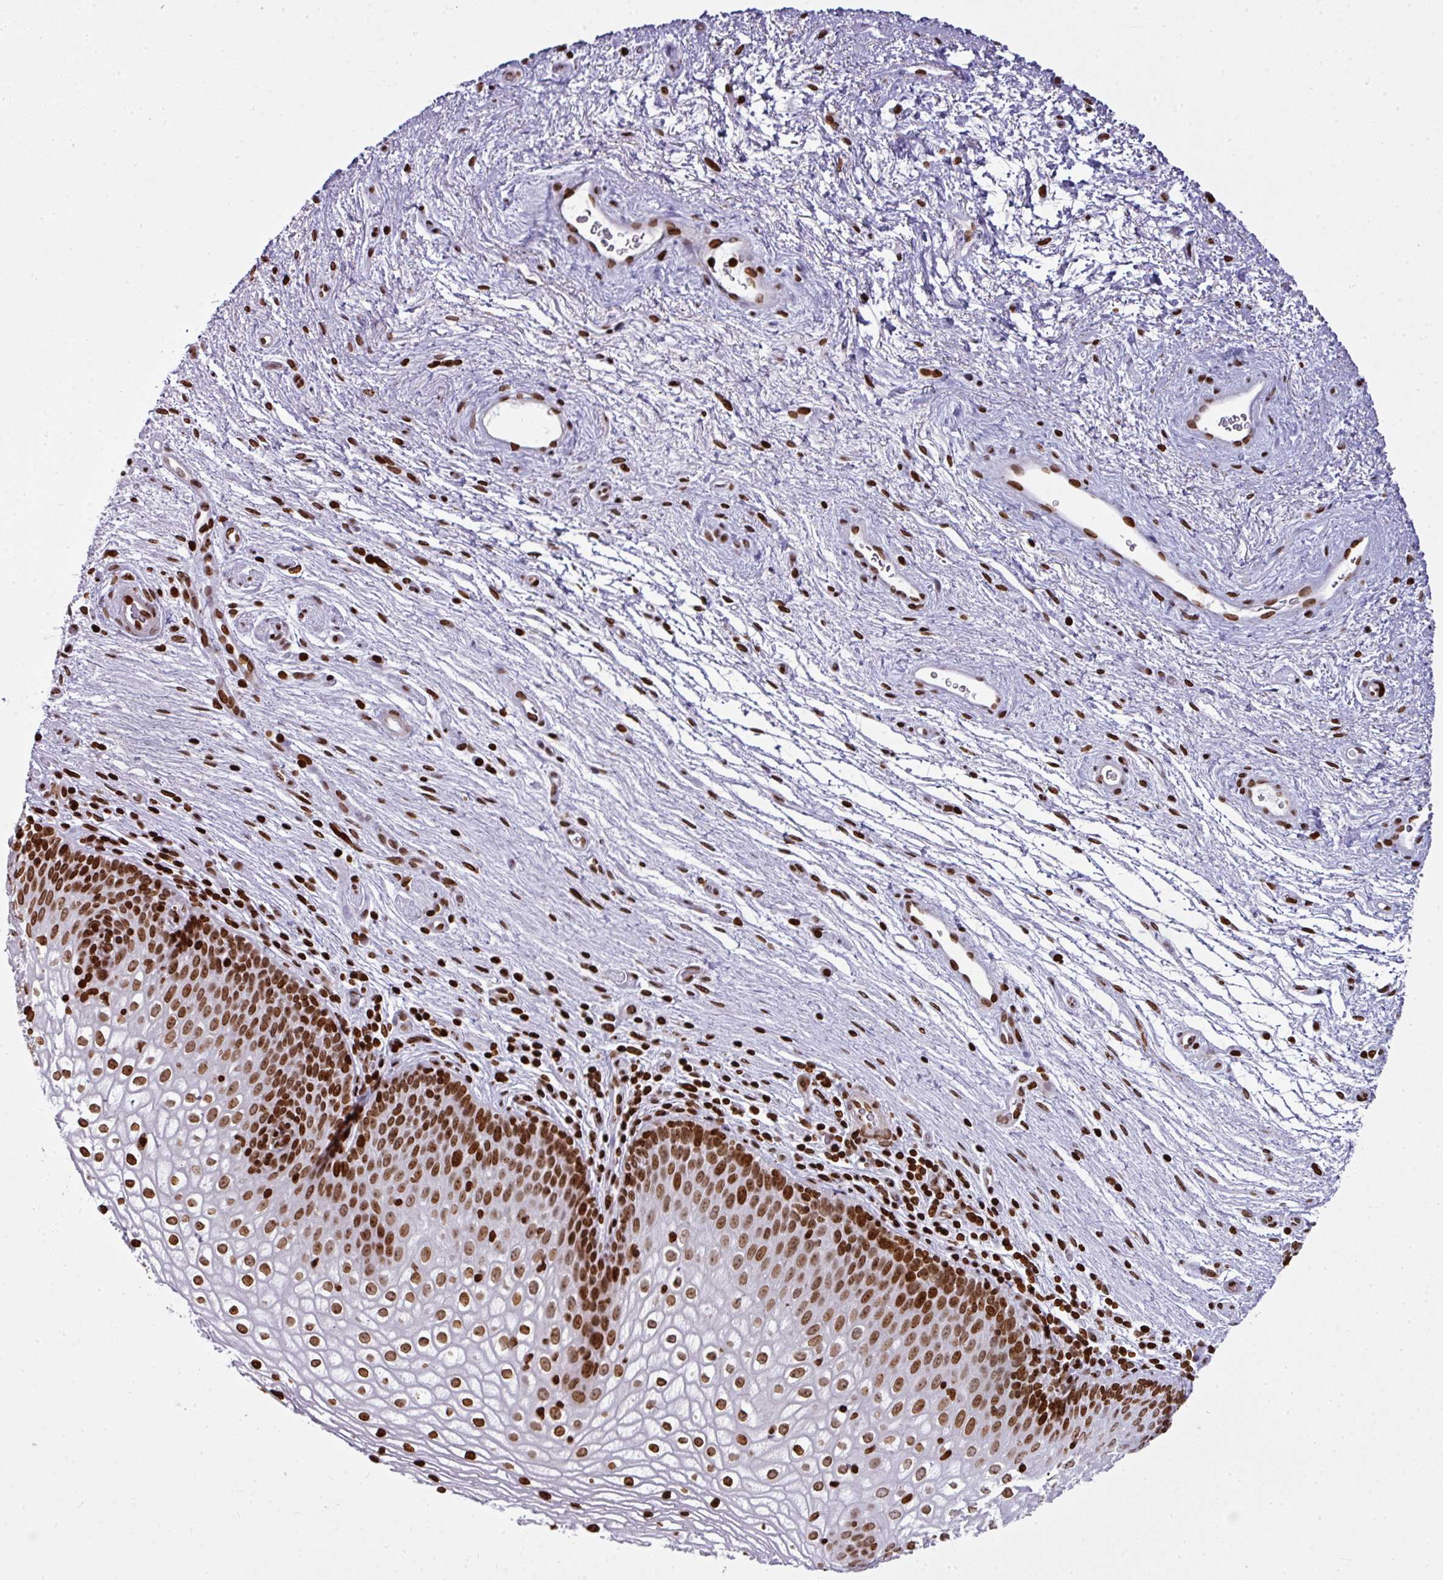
{"staining": {"intensity": "strong", "quantity": ">75%", "location": "nuclear"}, "tissue": "vagina", "cell_type": "Squamous epithelial cells", "image_type": "normal", "snomed": [{"axis": "morphology", "description": "Normal tissue, NOS"}, {"axis": "topography", "description": "Vagina"}], "caption": "About >75% of squamous epithelial cells in benign vagina show strong nuclear protein staining as visualized by brown immunohistochemical staining.", "gene": "RASL11A", "patient": {"sex": "female", "age": 47}}